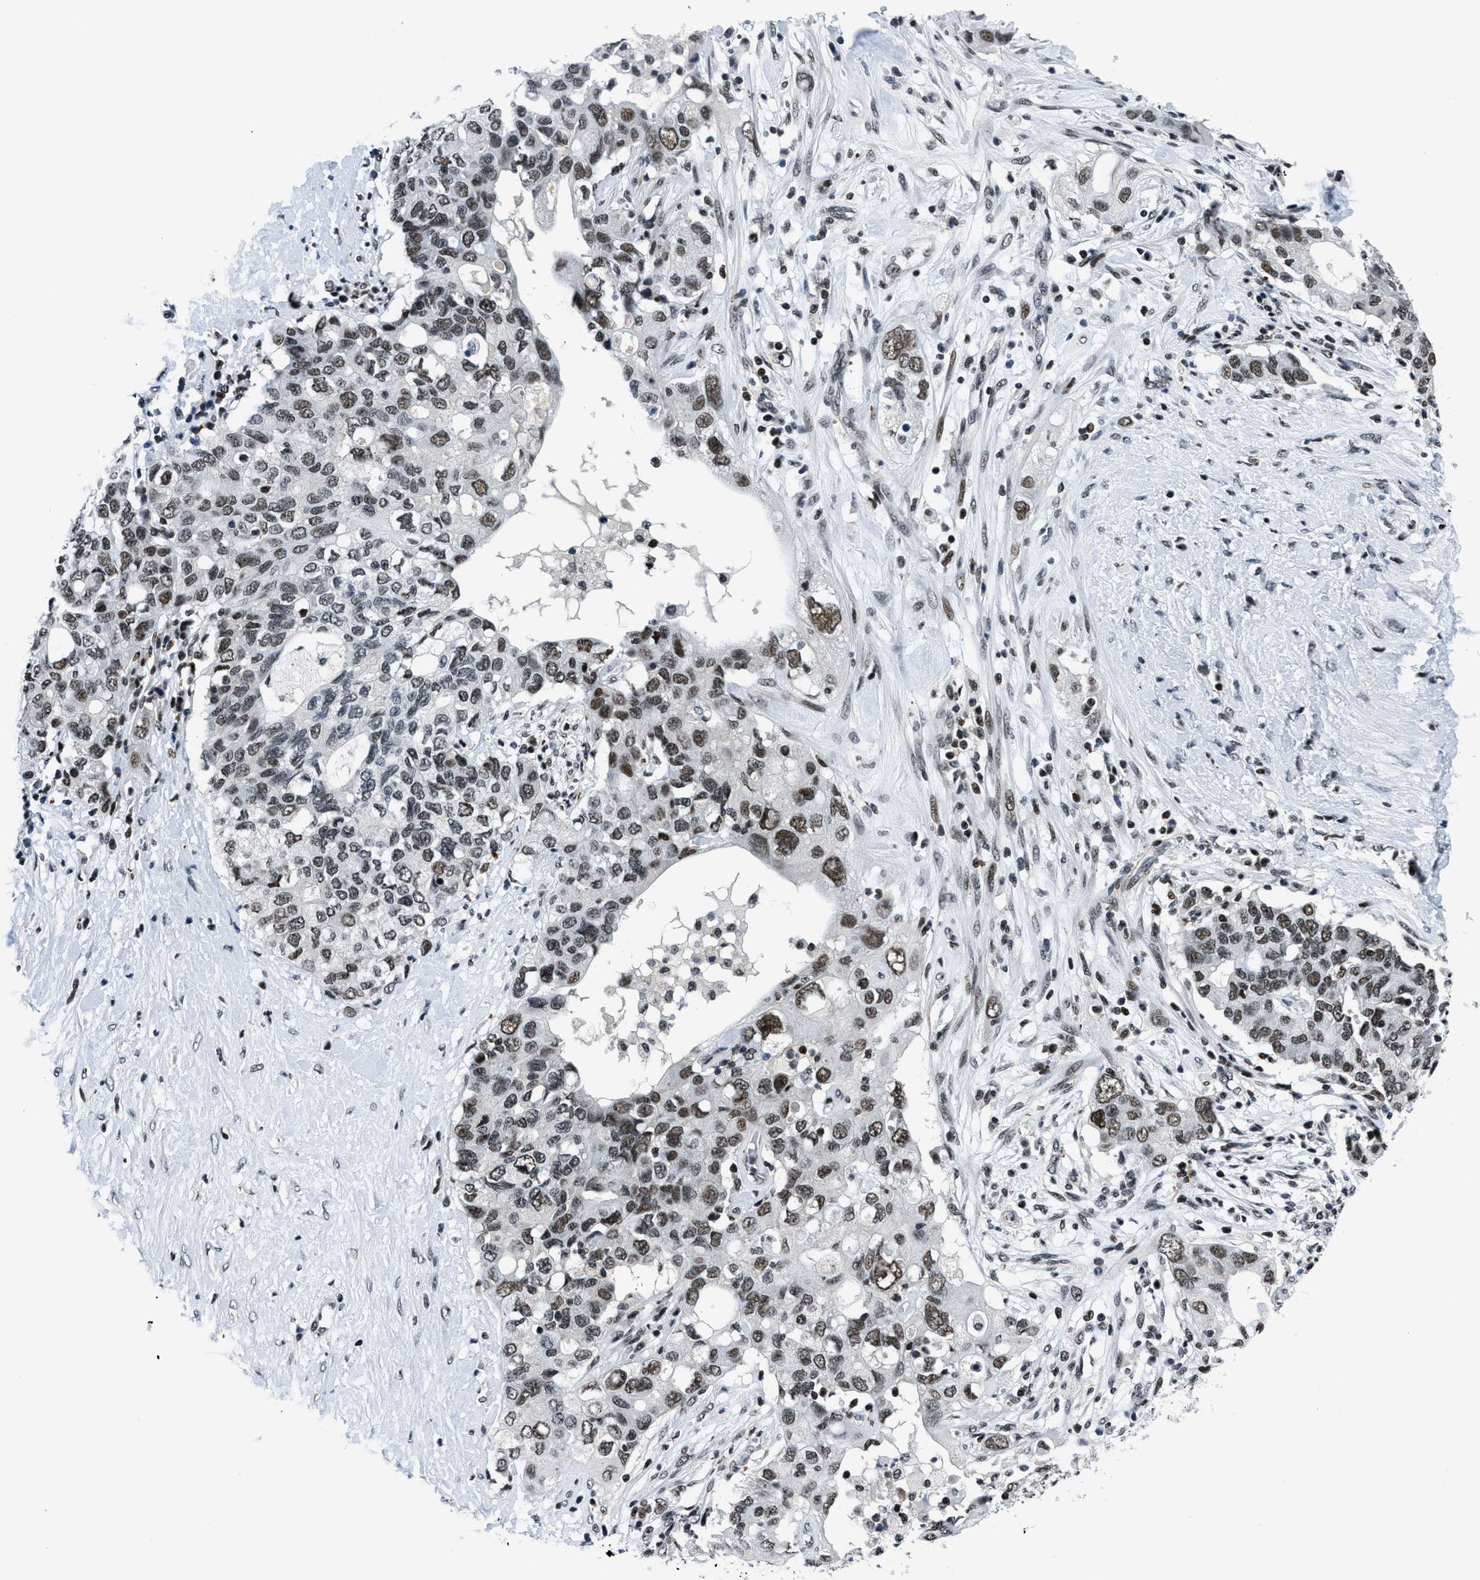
{"staining": {"intensity": "strong", "quantity": ">75%", "location": "nuclear"}, "tissue": "pancreatic cancer", "cell_type": "Tumor cells", "image_type": "cancer", "snomed": [{"axis": "morphology", "description": "Adenocarcinoma, NOS"}, {"axis": "topography", "description": "Pancreas"}], "caption": "Protein expression analysis of human pancreatic cancer (adenocarcinoma) reveals strong nuclear staining in about >75% of tumor cells. The staining is performed using DAB (3,3'-diaminobenzidine) brown chromogen to label protein expression. The nuclei are counter-stained blue using hematoxylin.", "gene": "SMARCB1", "patient": {"sex": "female", "age": 56}}